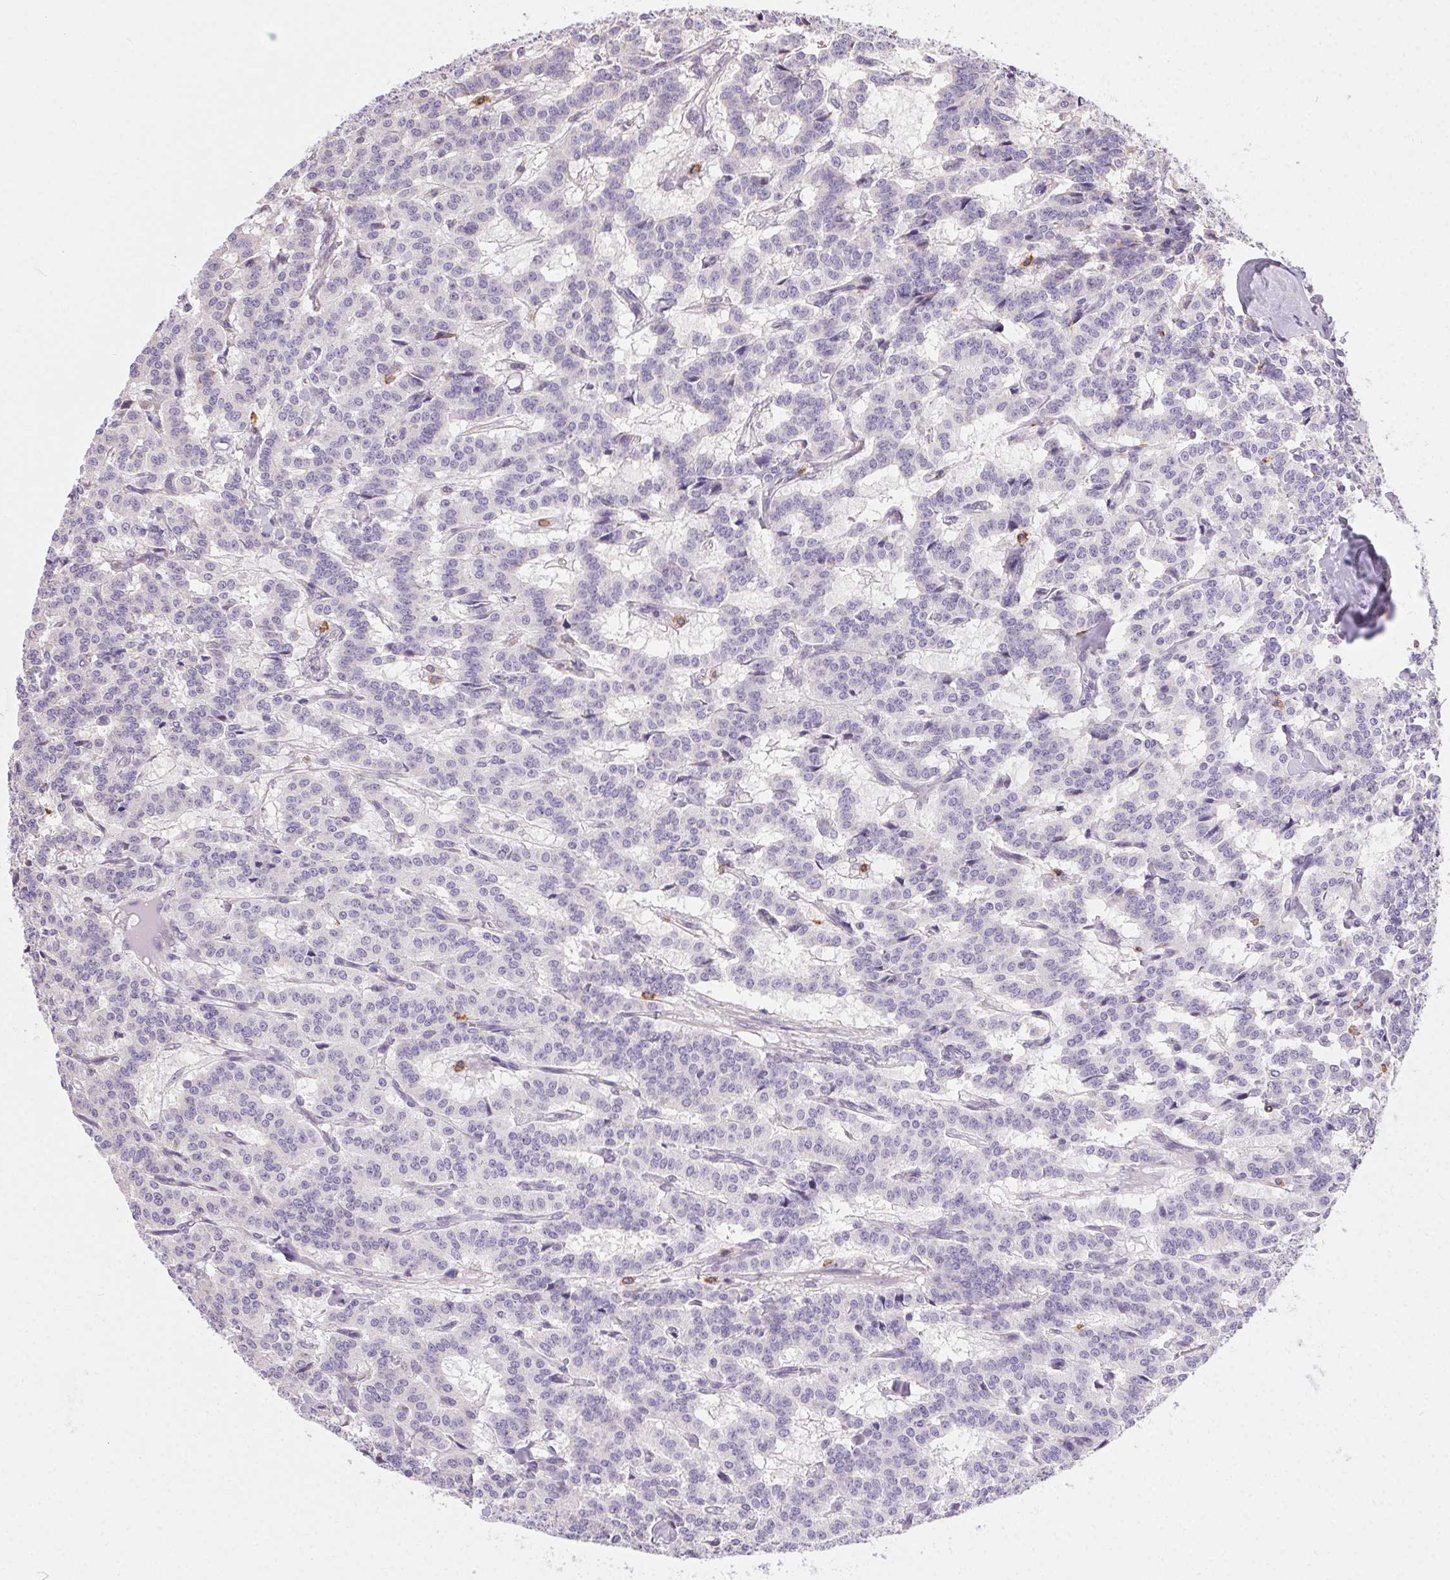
{"staining": {"intensity": "negative", "quantity": "none", "location": "none"}, "tissue": "carcinoid", "cell_type": "Tumor cells", "image_type": "cancer", "snomed": [{"axis": "morphology", "description": "Carcinoid, malignant, NOS"}, {"axis": "topography", "description": "Lung"}], "caption": "Carcinoid stained for a protein using IHC demonstrates no positivity tumor cells.", "gene": "SNX31", "patient": {"sex": "female", "age": 46}}